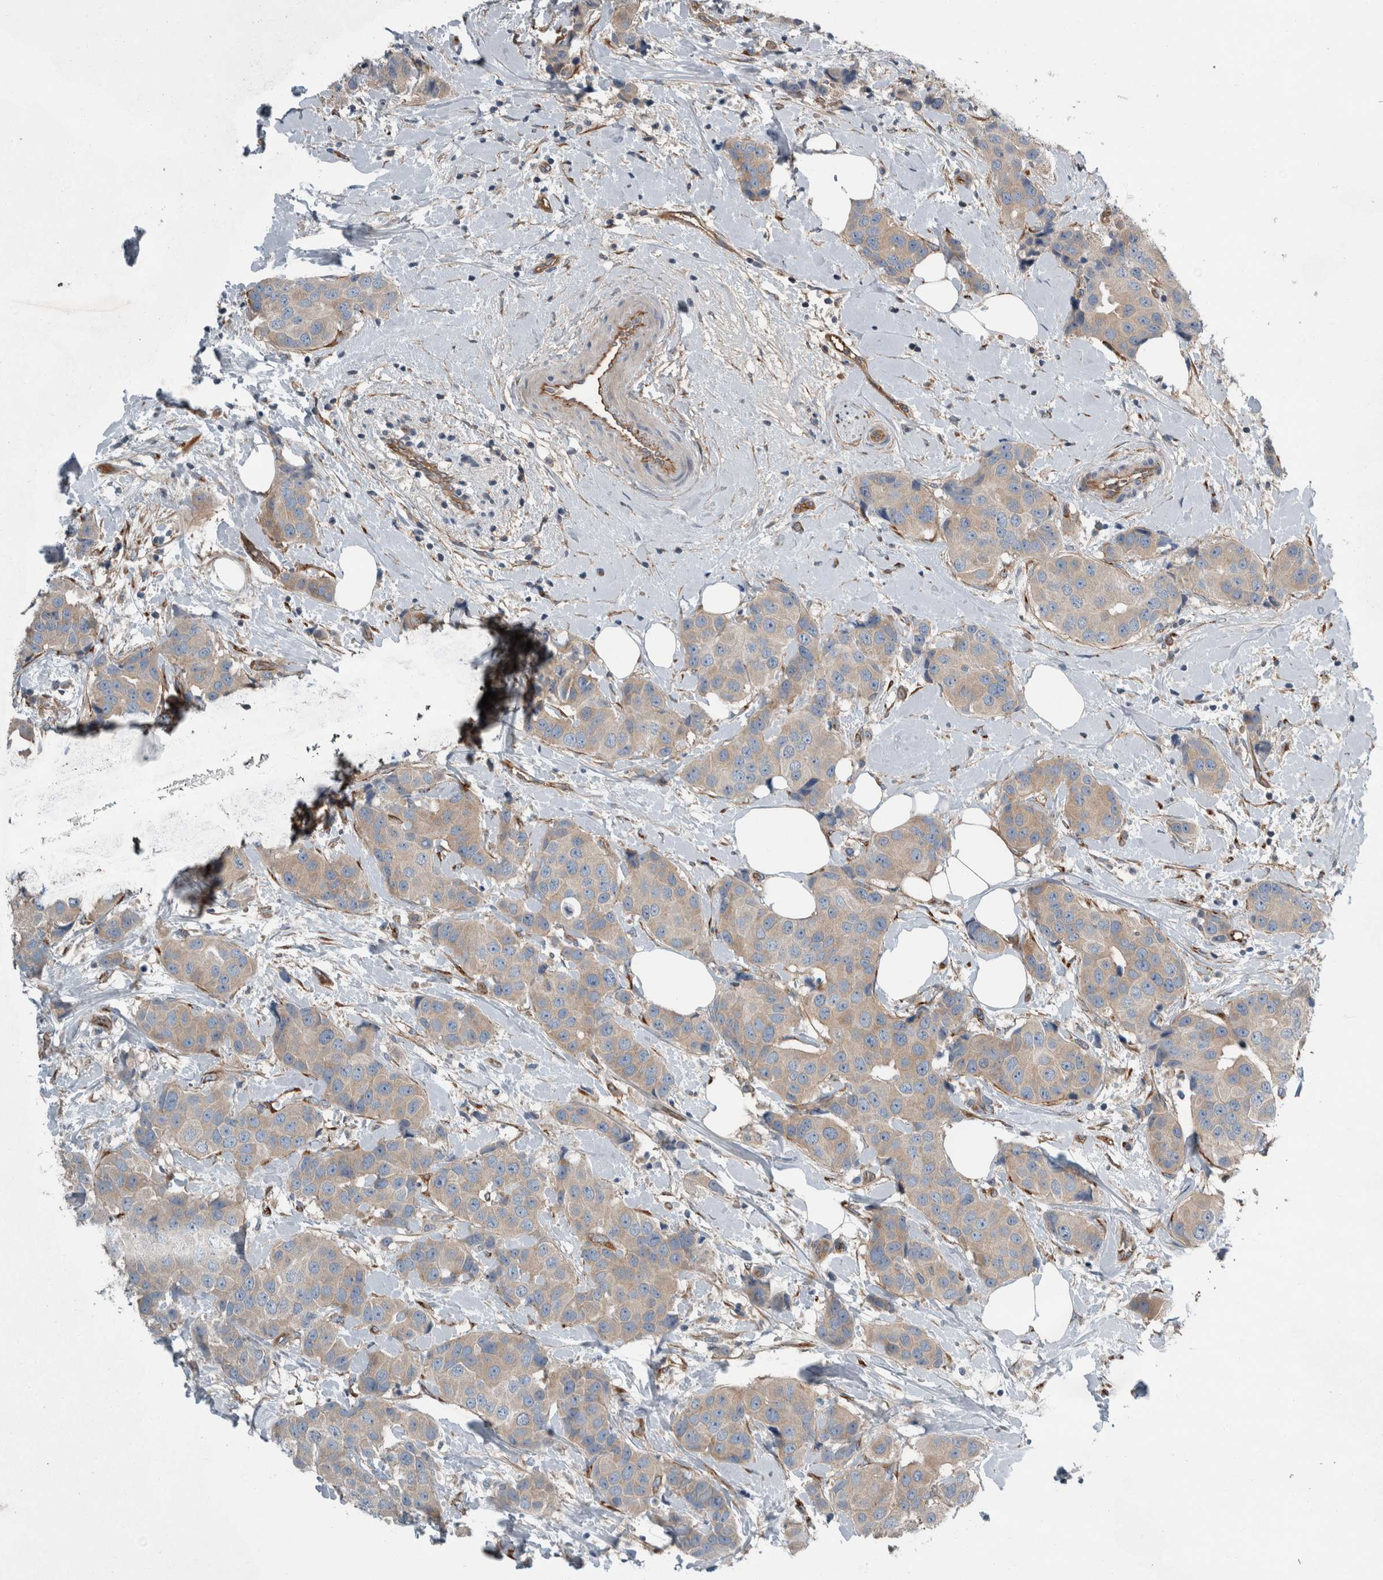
{"staining": {"intensity": "weak", "quantity": ">75%", "location": "cytoplasmic/membranous"}, "tissue": "breast cancer", "cell_type": "Tumor cells", "image_type": "cancer", "snomed": [{"axis": "morphology", "description": "Normal tissue, NOS"}, {"axis": "morphology", "description": "Duct carcinoma"}, {"axis": "topography", "description": "Breast"}], "caption": "About >75% of tumor cells in intraductal carcinoma (breast) show weak cytoplasmic/membranous protein staining as visualized by brown immunohistochemical staining.", "gene": "GLT8D2", "patient": {"sex": "female", "age": 39}}